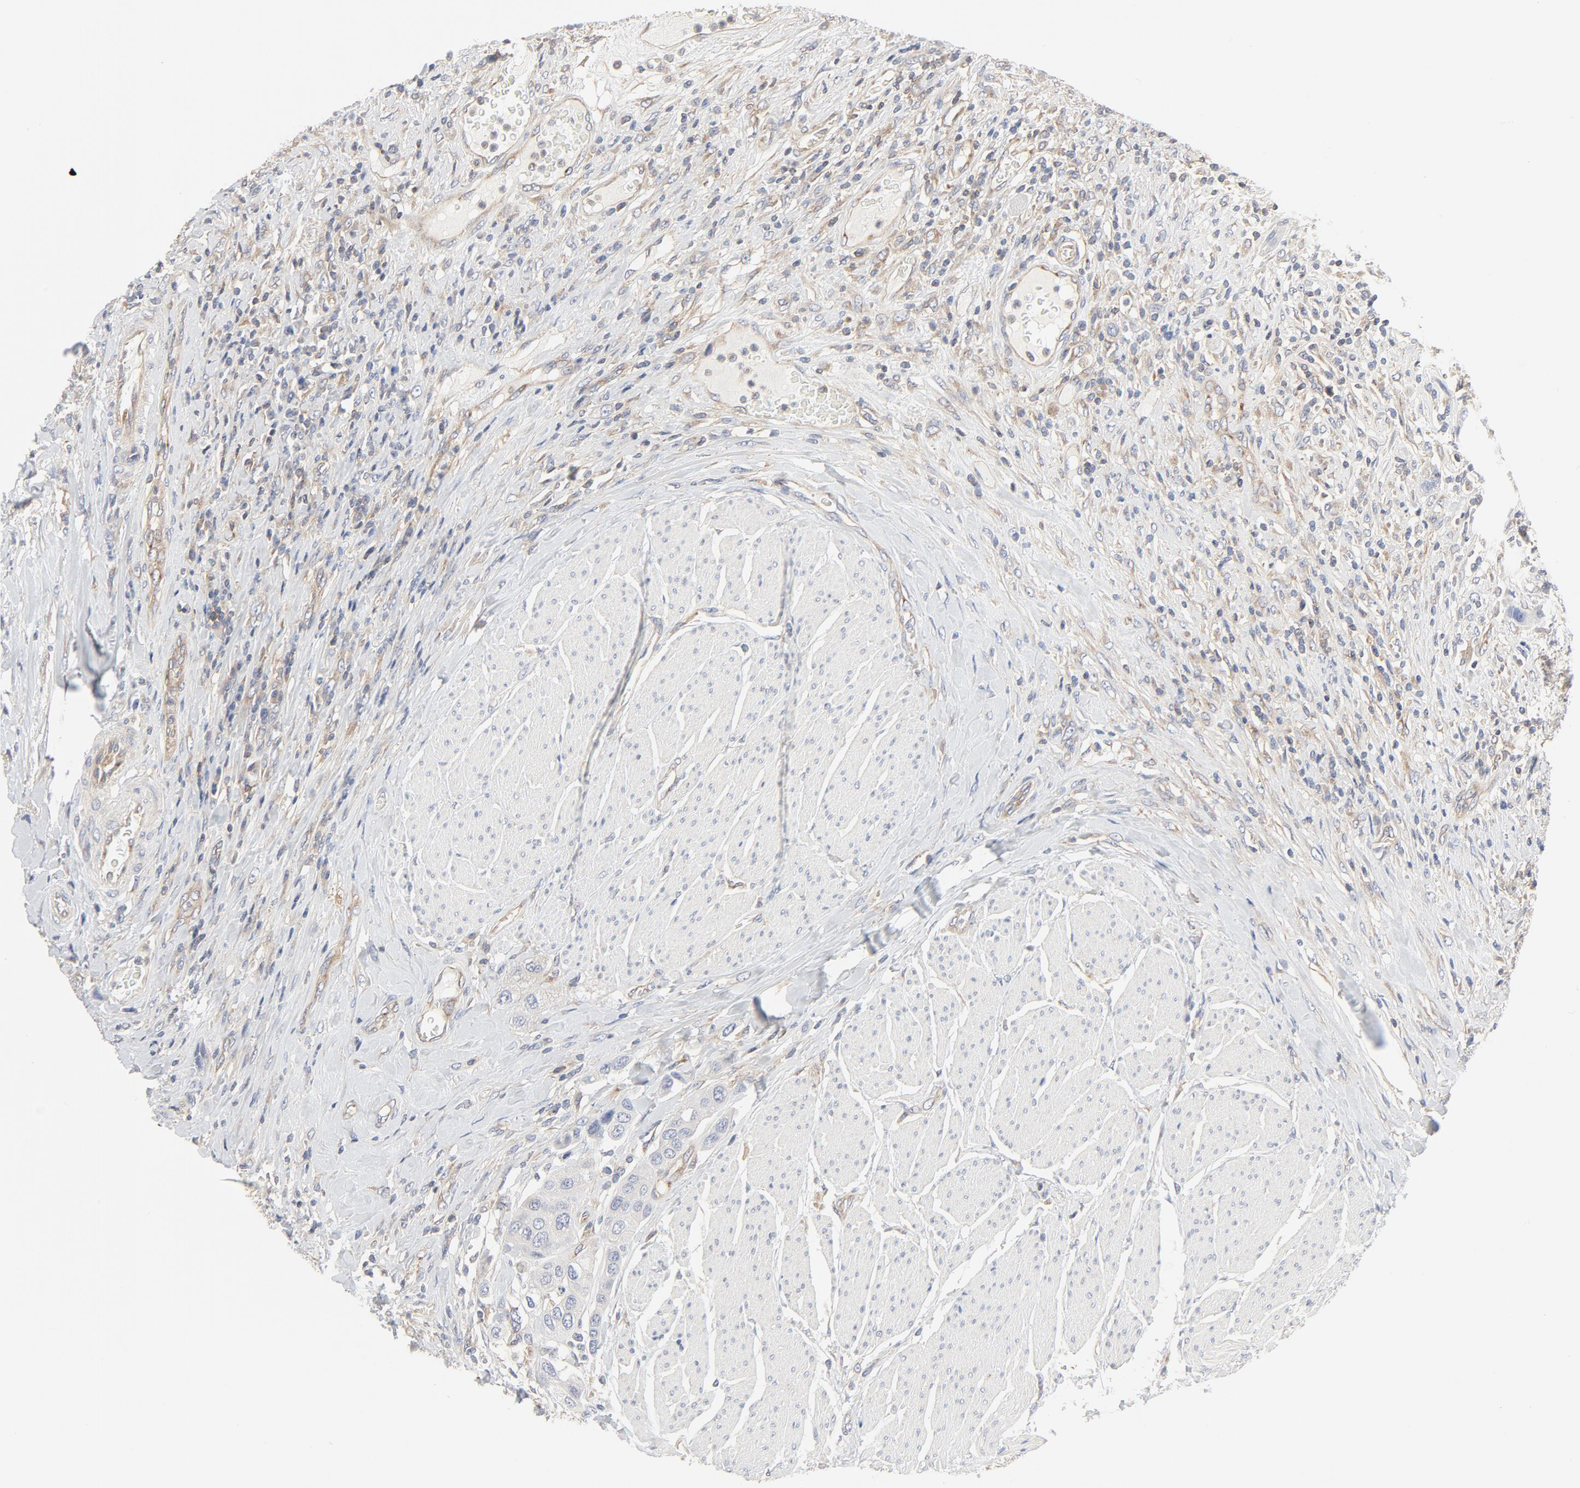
{"staining": {"intensity": "negative", "quantity": "none", "location": "none"}, "tissue": "urothelial cancer", "cell_type": "Tumor cells", "image_type": "cancer", "snomed": [{"axis": "morphology", "description": "Urothelial carcinoma, High grade"}, {"axis": "topography", "description": "Urinary bladder"}], "caption": "The photomicrograph reveals no staining of tumor cells in urothelial carcinoma (high-grade). Brightfield microscopy of immunohistochemistry stained with DAB (3,3'-diaminobenzidine) (brown) and hematoxylin (blue), captured at high magnification.", "gene": "RABEP1", "patient": {"sex": "male", "age": 50}}